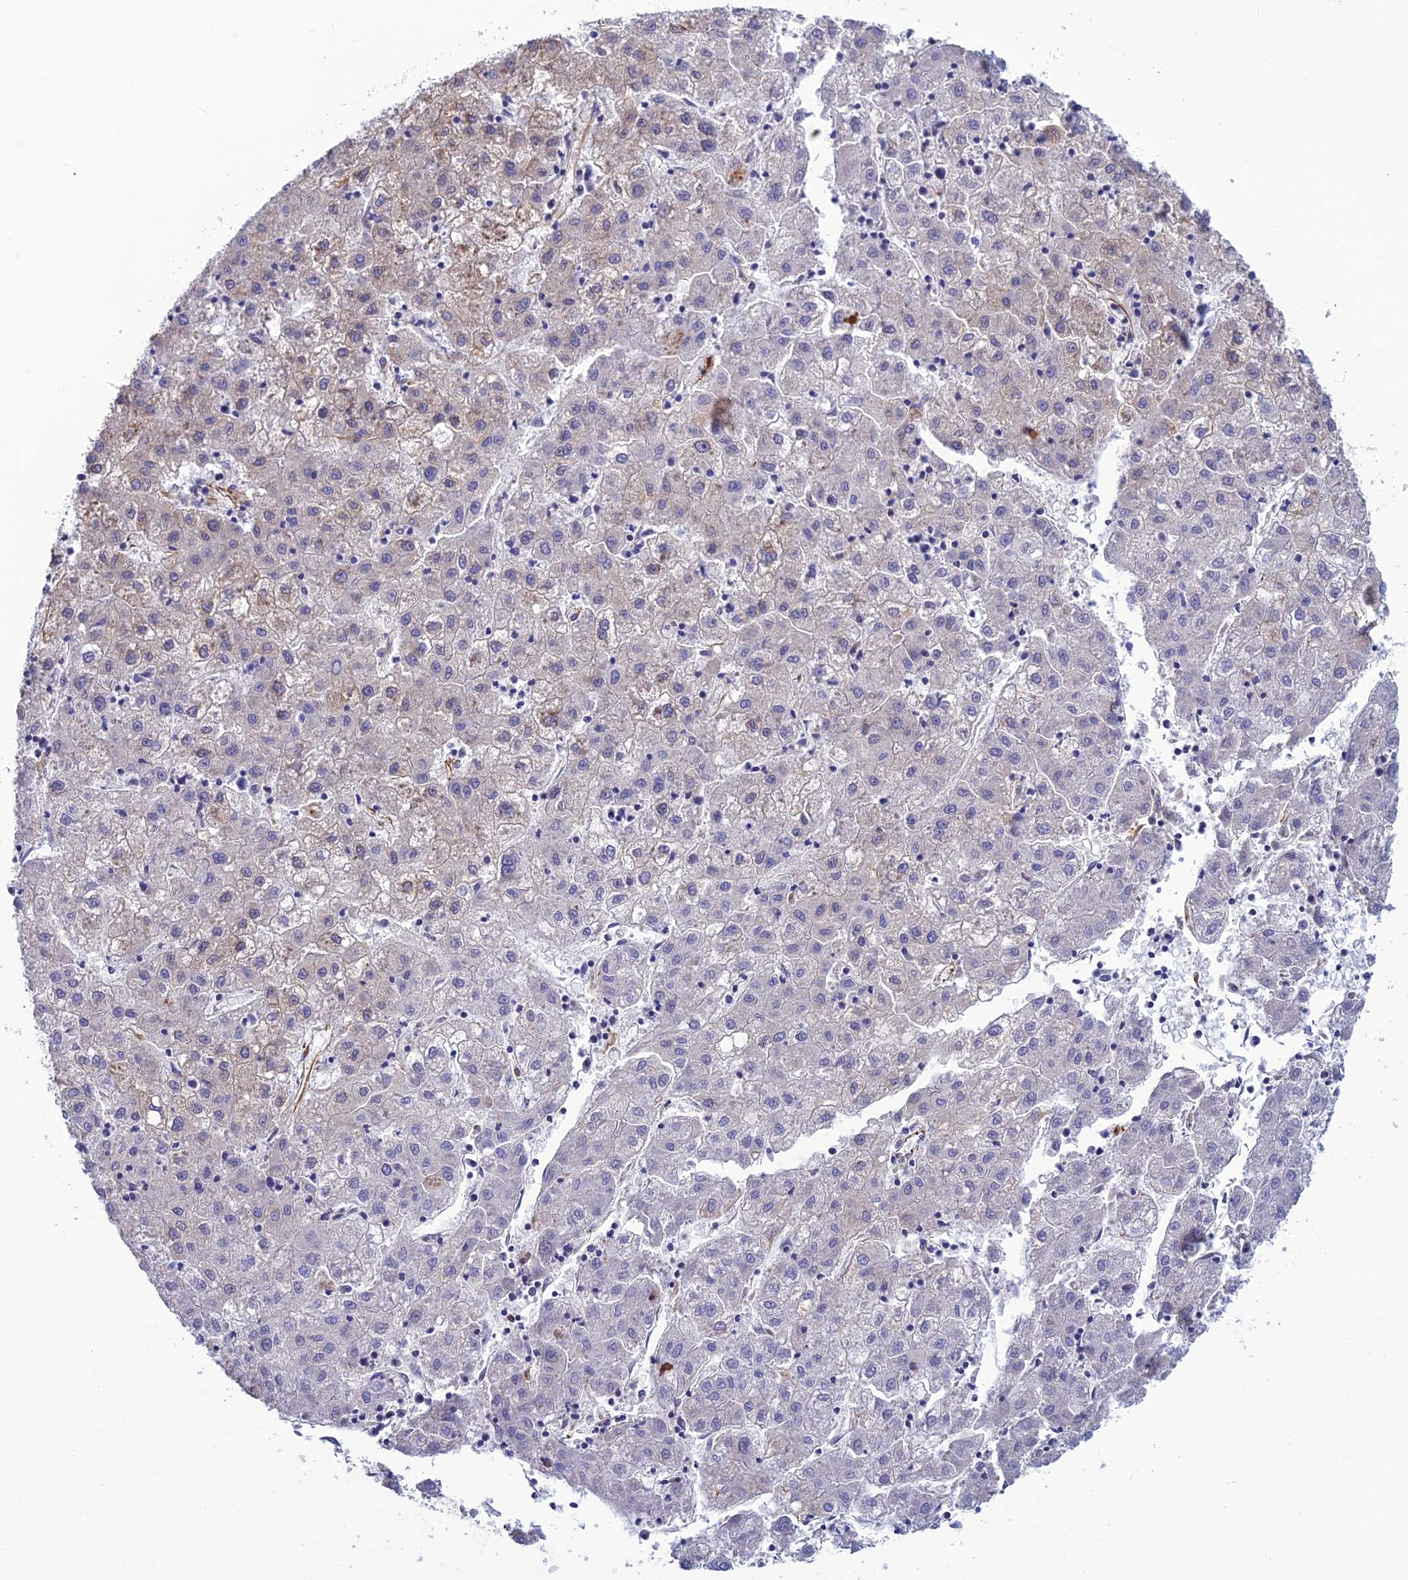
{"staining": {"intensity": "negative", "quantity": "none", "location": "none"}, "tissue": "liver cancer", "cell_type": "Tumor cells", "image_type": "cancer", "snomed": [{"axis": "morphology", "description": "Carcinoma, Hepatocellular, NOS"}, {"axis": "topography", "description": "Liver"}], "caption": "High magnification brightfield microscopy of liver cancer (hepatocellular carcinoma) stained with DAB (brown) and counterstained with hematoxylin (blue): tumor cells show no significant staining.", "gene": "FBXL20", "patient": {"sex": "male", "age": 72}}